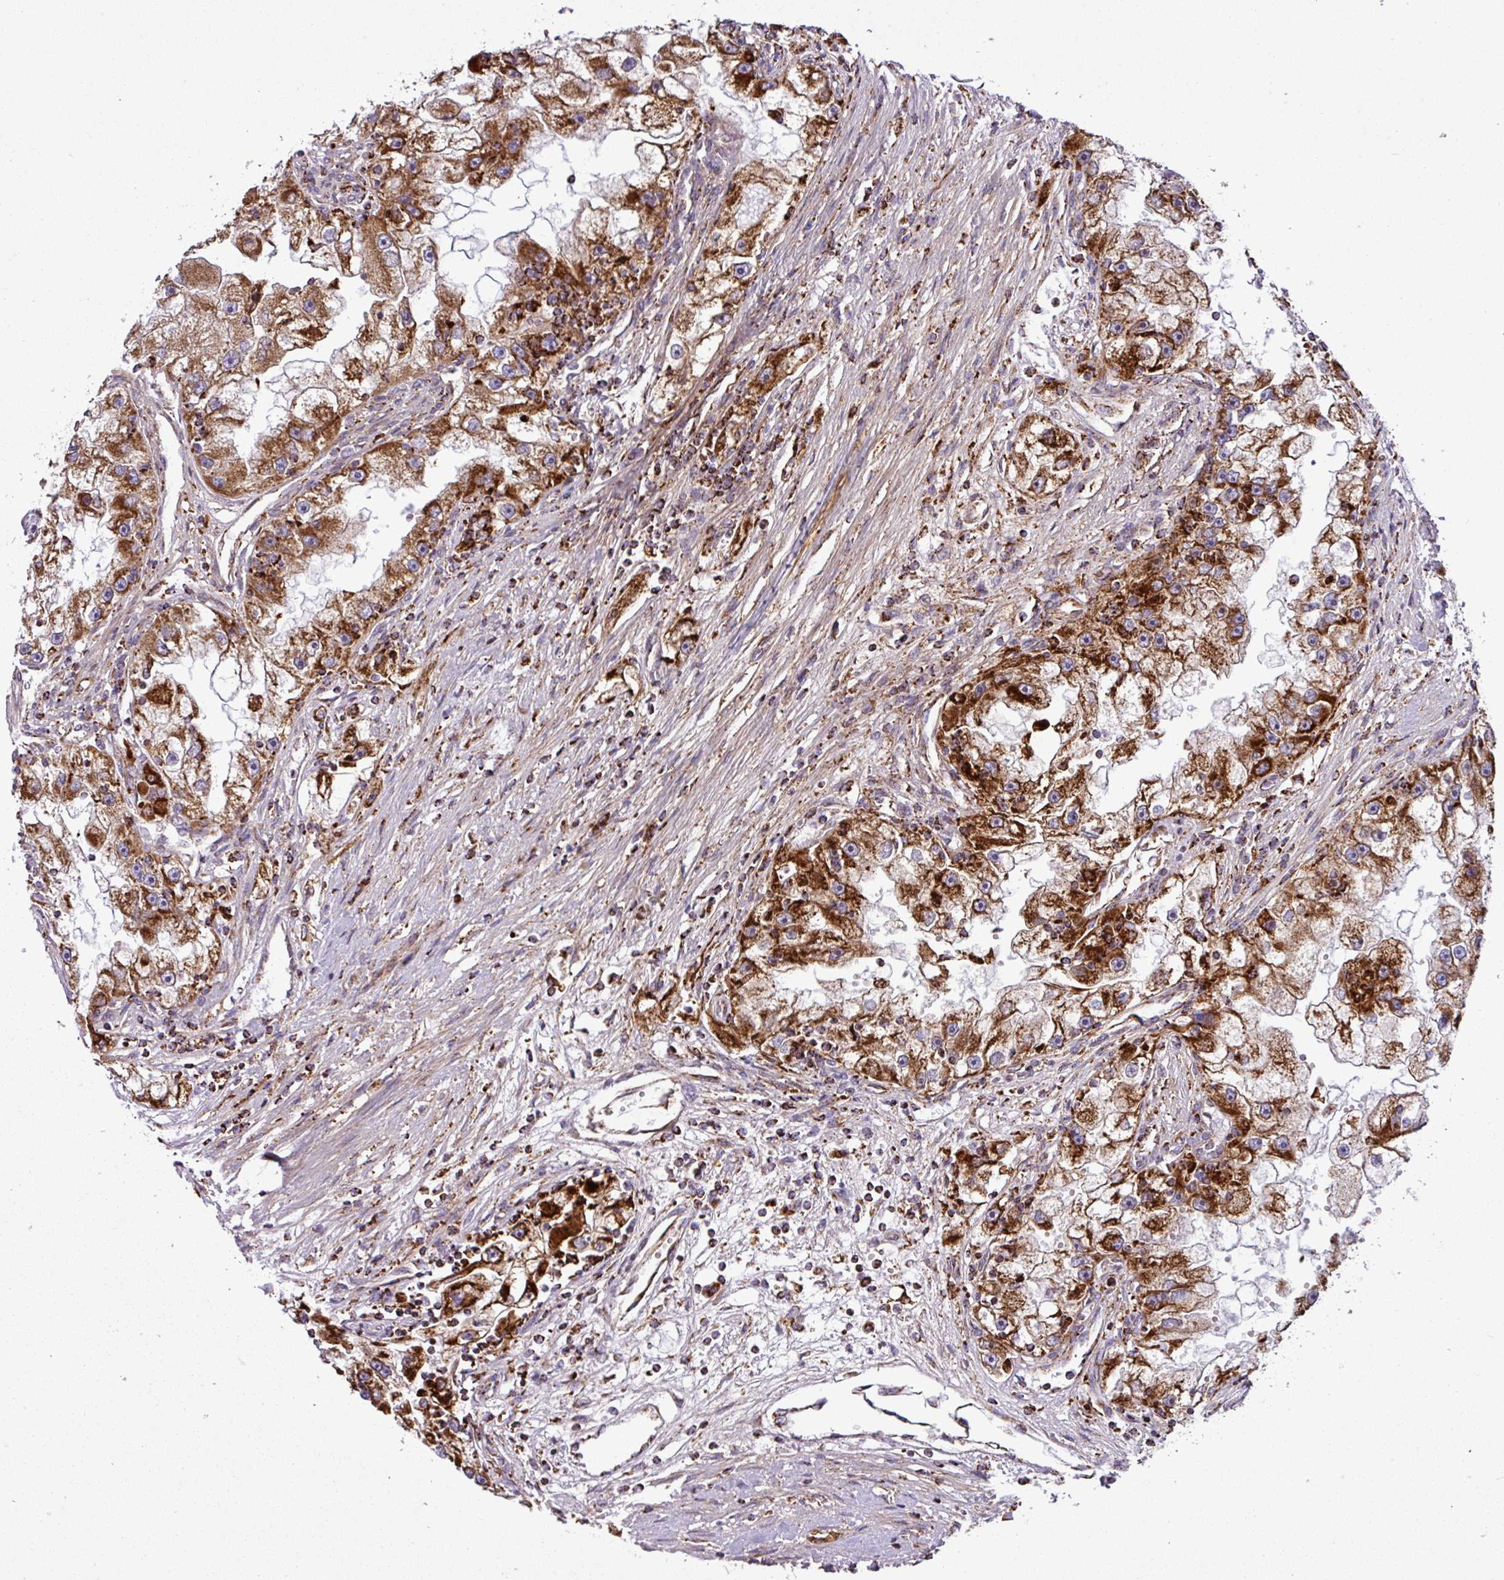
{"staining": {"intensity": "strong", "quantity": ">75%", "location": "cytoplasmic/membranous"}, "tissue": "renal cancer", "cell_type": "Tumor cells", "image_type": "cancer", "snomed": [{"axis": "morphology", "description": "Adenocarcinoma, NOS"}, {"axis": "topography", "description": "Kidney"}], "caption": "High-magnification brightfield microscopy of renal cancer stained with DAB (3,3'-diaminobenzidine) (brown) and counterstained with hematoxylin (blue). tumor cells exhibit strong cytoplasmic/membranous staining is identified in approximately>75% of cells.", "gene": "ZNF569", "patient": {"sex": "male", "age": 63}}